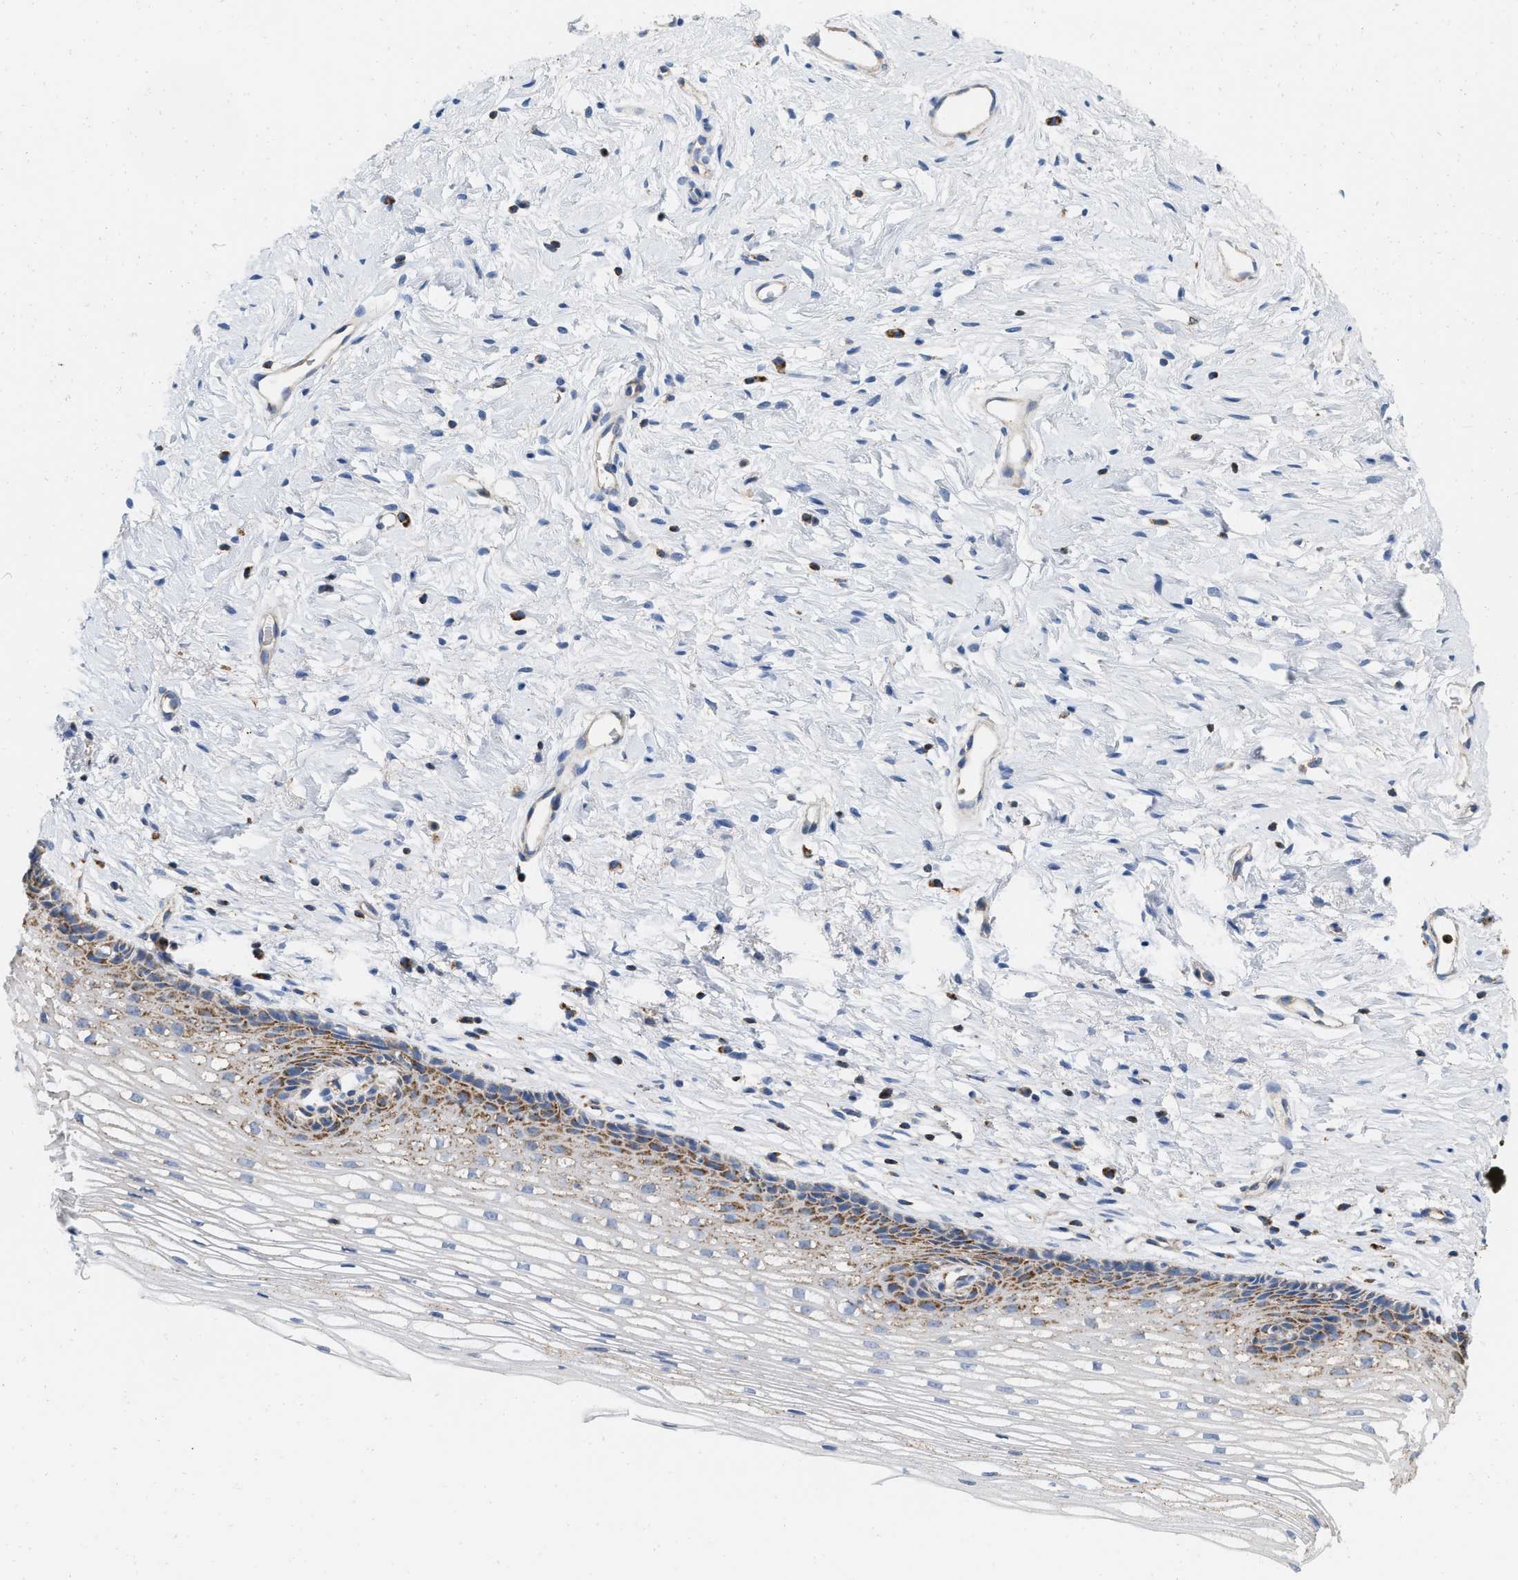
{"staining": {"intensity": "moderate", "quantity": "25%-75%", "location": "cytoplasmic/membranous"}, "tissue": "cervix", "cell_type": "Squamous epithelial cells", "image_type": "normal", "snomed": [{"axis": "morphology", "description": "Normal tissue, NOS"}, {"axis": "topography", "description": "Cervix"}], "caption": "Cervix stained for a protein reveals moderate cytoplasmic/membranous positivity in squamous epithelial cells. (DAB IHC, brown staining for protein, blue staining for nuclei).", "gene": "GRB10", "patient": {"sex": "female", "age": 77}}